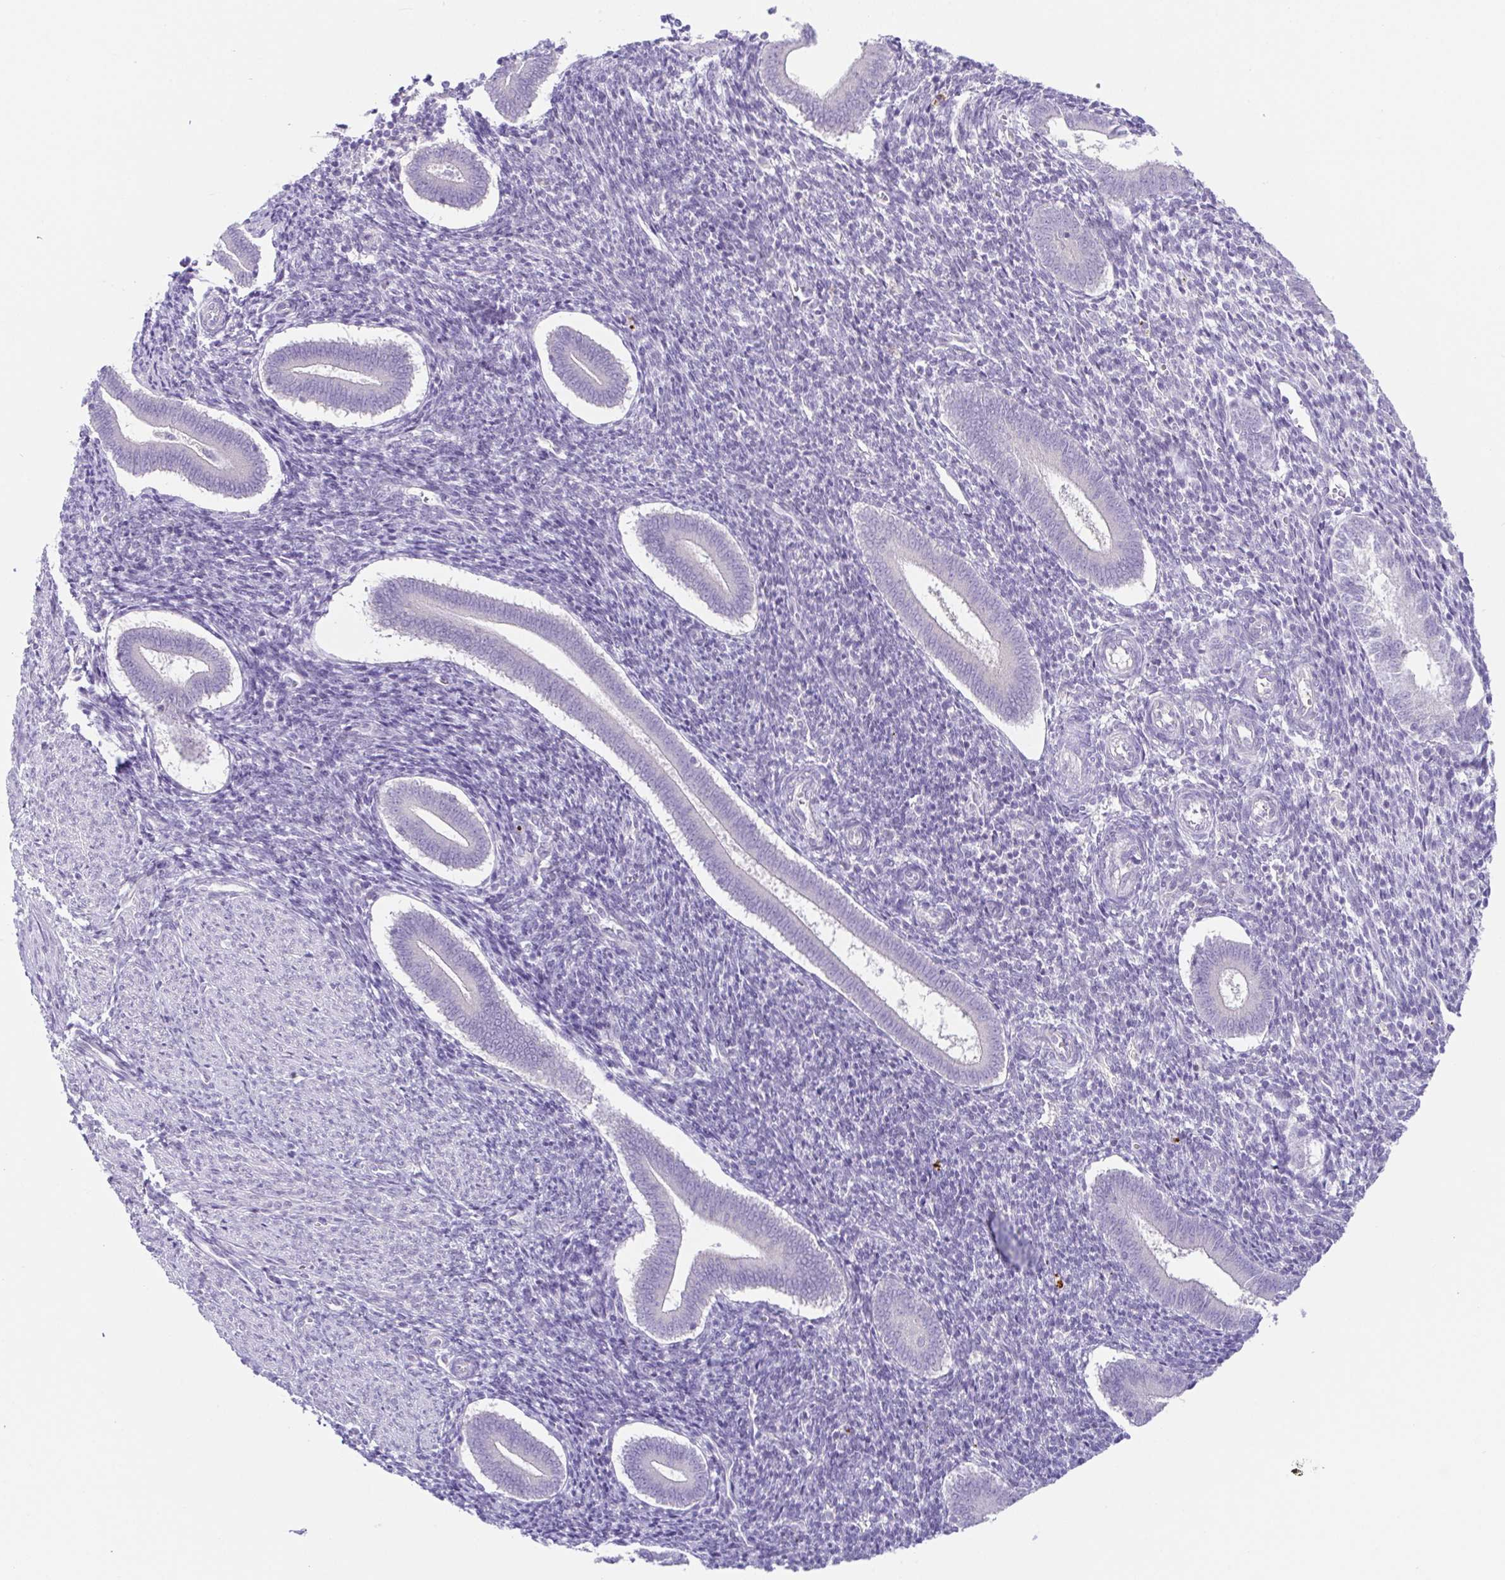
{"staining": {"intensity": "negative", "quantity": "none", "location": "none"}, "tissue": "endometrium", "cell_type": "Cells in endometrial stroma", "image_type": "normal", "snomed": [{"axis": "morphology", "description": "Normal tissue, NOS"}, {"axis": "topography", "description": "Endometrium"}], "caption": "Immunohistochemistry (IHC) of unremarkable human endometrium reveals no staining in cells in endometrial stroma.", "gene": "KRTDAP", "patient": {"sex": "female", "age": 25}}